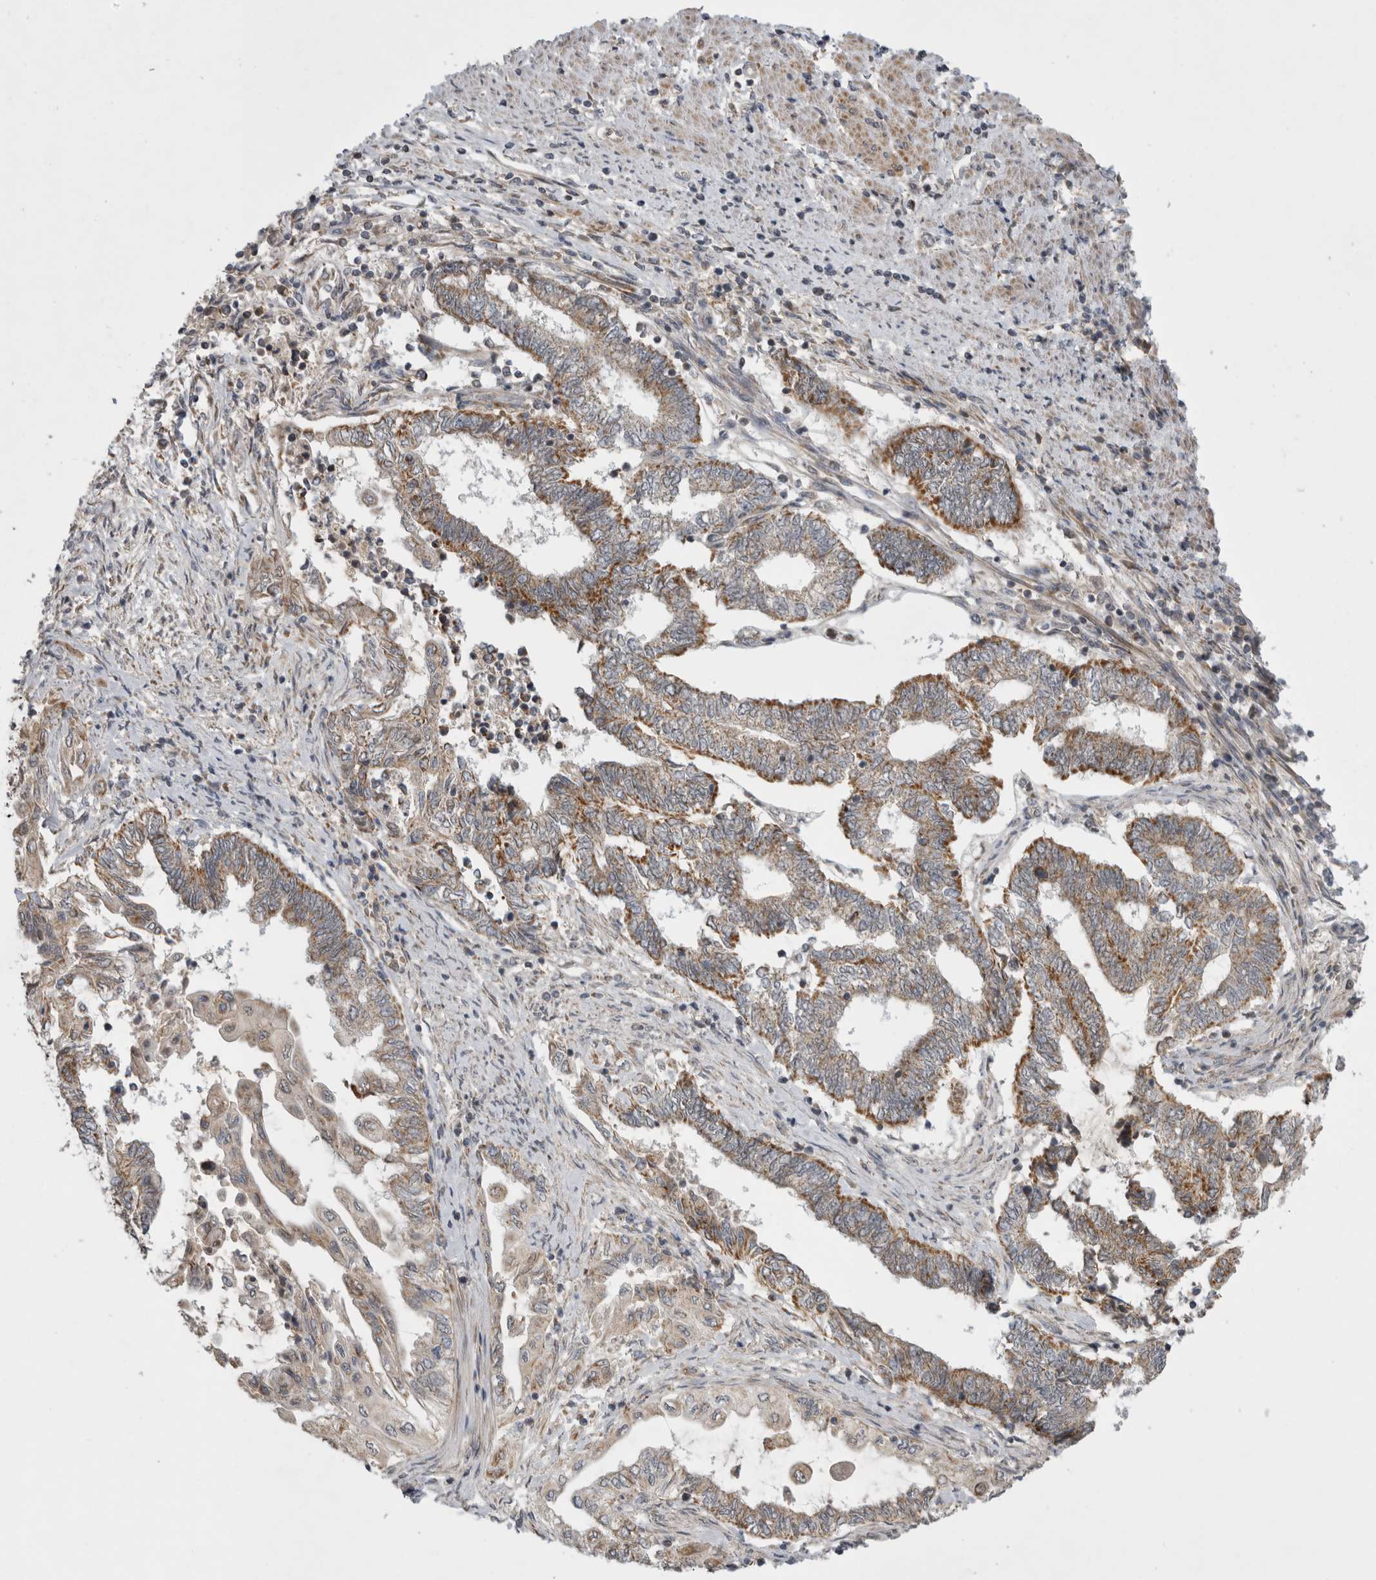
{"staining": {"intensity": "moderate", "quantity": ">75%", "location": "cytoplasmic/membranous"}, "tissue": "endometrial cancer", "cell_type": "Tumor cells", "image_type": "cancer", "snomed": [{"axis": "morphology", "description": "Adenocarcinoma, NOS"}, {"axis": "topography", "description": "Uterus"}, {"axis": "topography", "description": "Endometrium"}], "caption": "IHC staining of endometrial cancer, which demonstrates medium levels of moderate cytoplasmic/membranous expression in about >75% of tumor cells indicating moderate cytoplasmic/membranous protein positivity. The staining was performed using DAB (3,3'-diaminobenzidine) (brown) for protein detection and nuclei were counterstained in hematoxylin (blue).", "gene": "KCNIP1", "patient": {"sex": "female", "age": 70}}